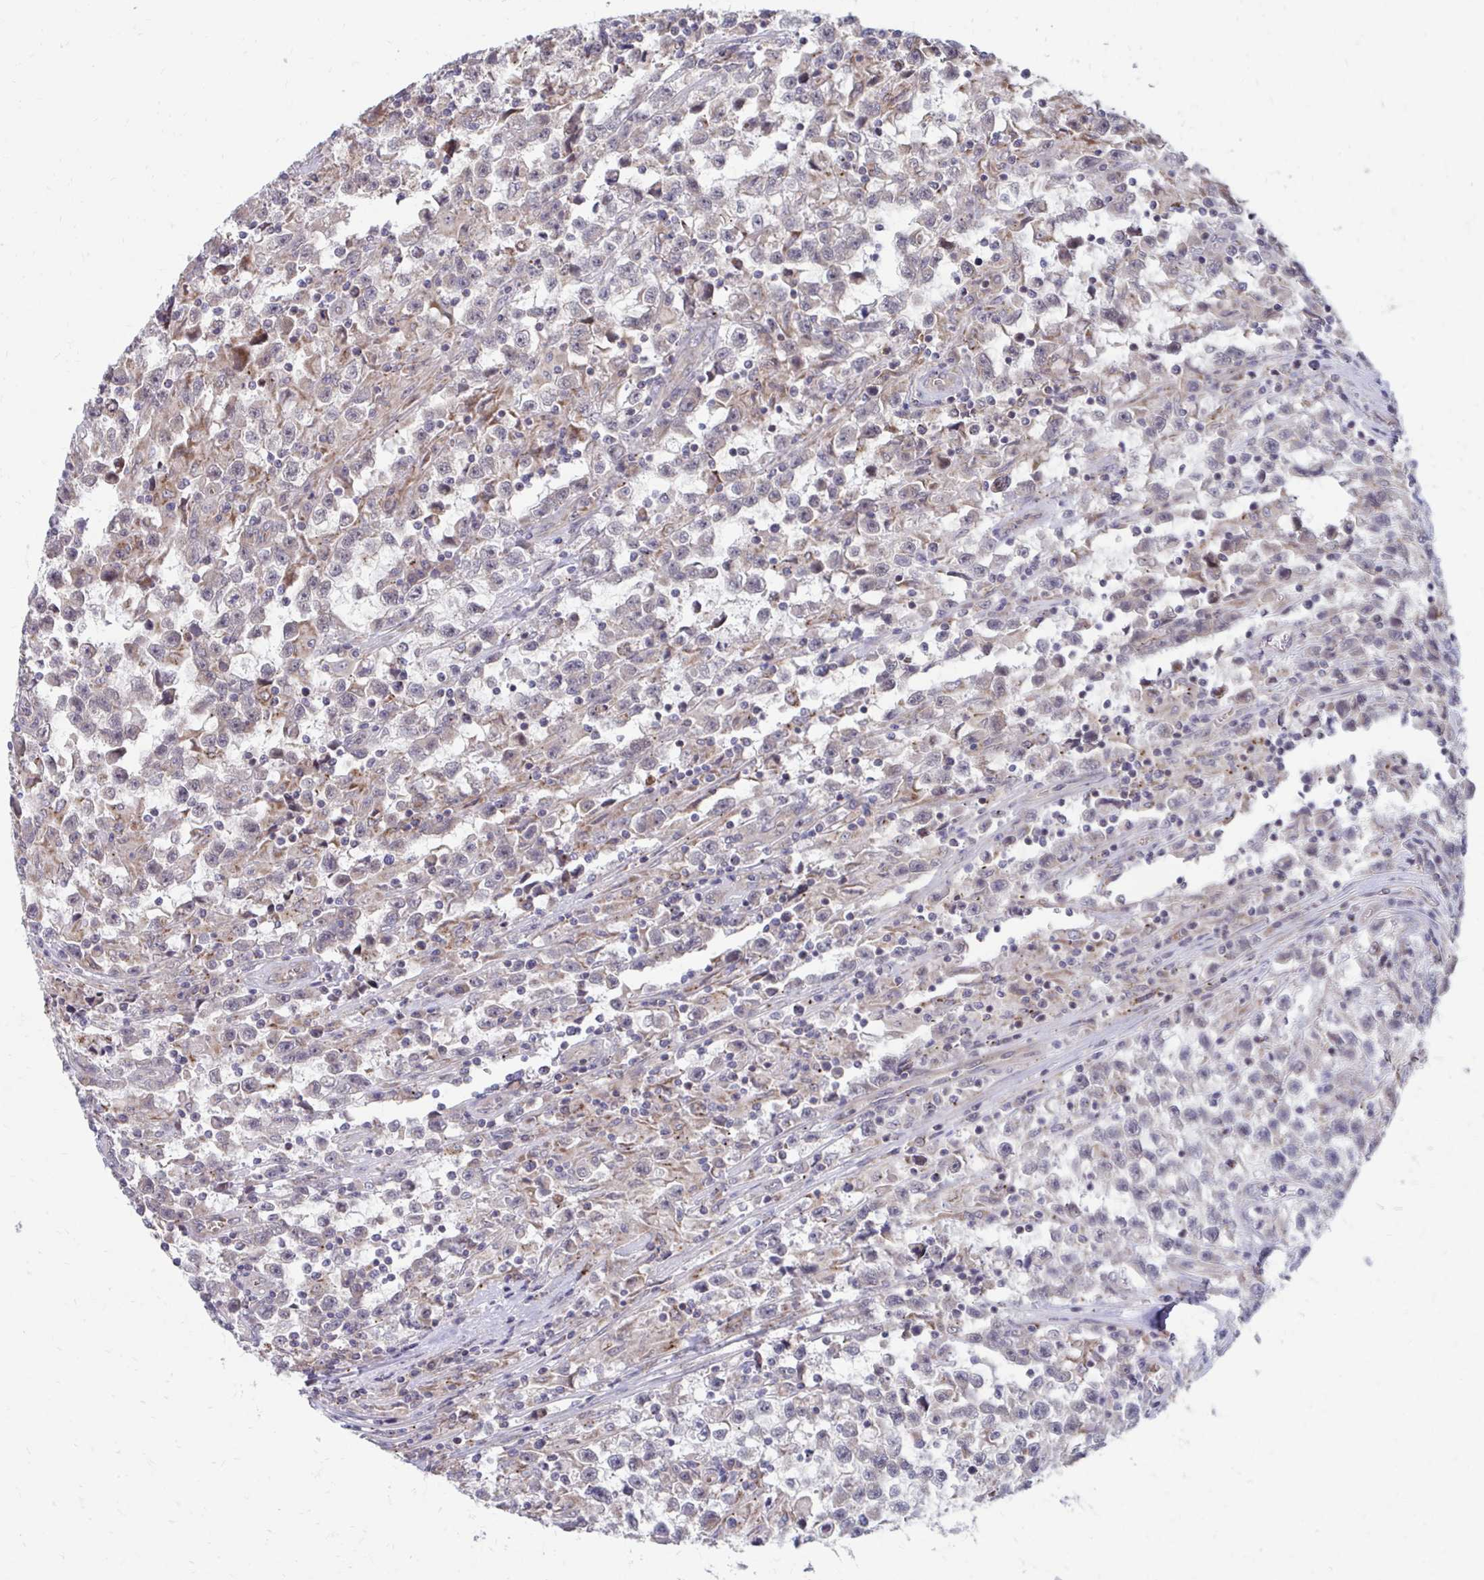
{"staining": {"intensity": "negative", "quantity": "none", "location": "none"}, "tissue": "testis cancer", "cell_type": "Tumor cells", "image_type": "cancer", "snomed": [{"axis": "morphology", "description": "Seminoma, NOS"}, {"axis": "topography", "description": "Testis"}], "caption": "IHC histopathology image of neoplastic tissue: human seminoma (testis) stained with DAB demonstrates no significant protein expression in tumor cells.", "gene": "ITPR2", "patient": {"sex": "male", "age": 31}}